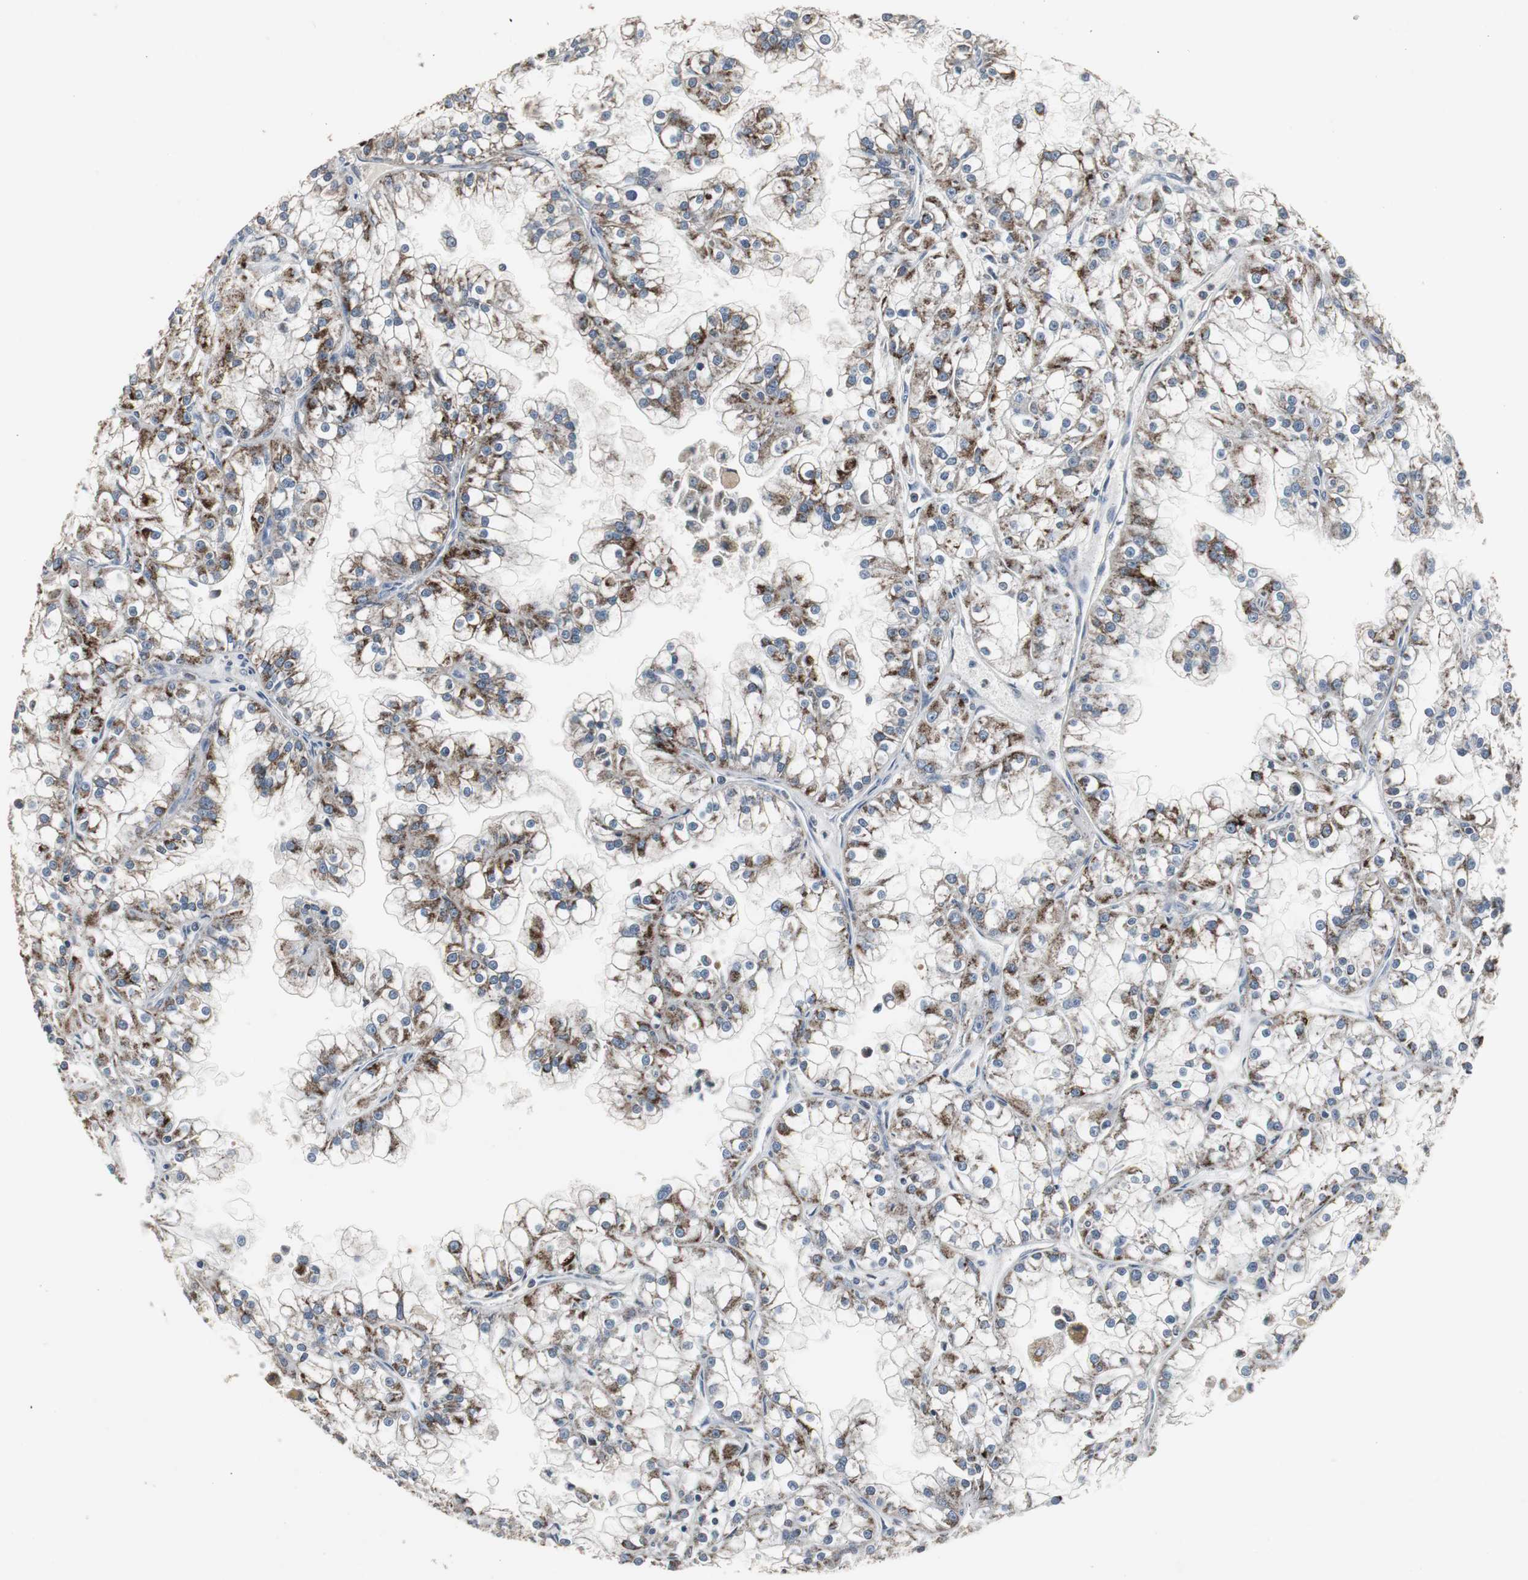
{"staining": {"intensity": "moderate", "quantity": ">75%", "location": "cytoplasmic/membranous"}, "tissue": "renal cancer", "cell_type": "Tumor cells", "image_type": "cancer", "snomed": [{"axis": "morphology", "description": "Adenocarcinoma, NOS"}, {"axis": "topography", "description": "Kidney"}], "caption": "An image of renal adenocarcinoma stained for a protein shows moderate cytoplasmic/membranous brown staining in tumor cells.", "gene": "ACAA1", "patient": {"sex": "female", "age": 52}}